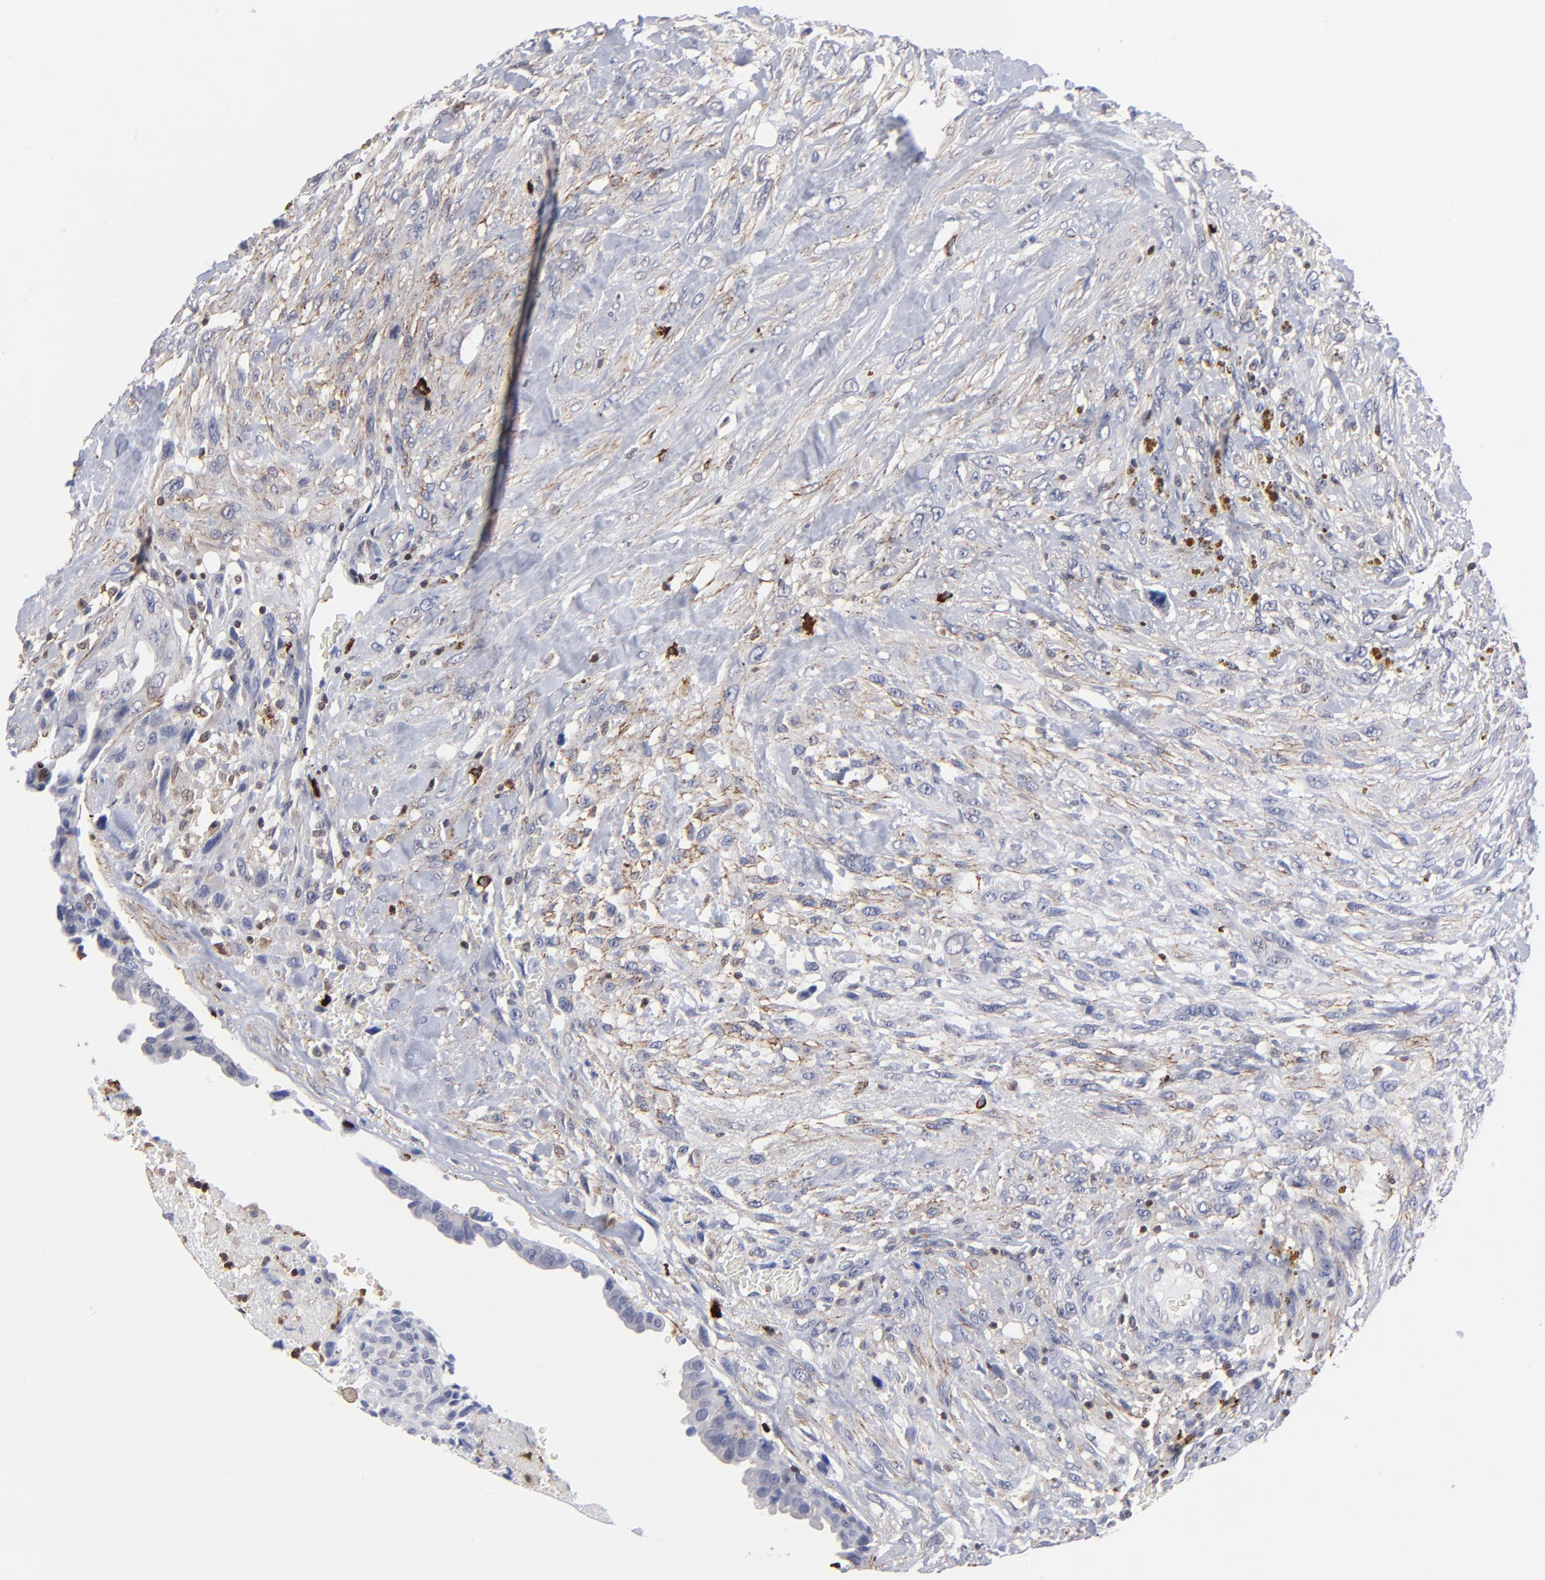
{"staining": {"intensity": "negative", "quantity": "none", "location": "none"}, "tissue": "breast cancer", "cell_type": "Tumor cells", "image_type": "cancer", "snomed": [{"axis": "morphology", "description": "Neoplasm, malignant, NOS"}, {"axis": "topography", "description": "Breast"}], "caption": "A high-resolution photomicrograph shows IHC staining of breast cancer, which exhibits no significant positivity in tumor cells. (DAB (3,3'-diaminobenzidine) immunohistochemistry, high magnification).", "gene": "TBXT", "patient": {"sex": "female", "age": 50}}